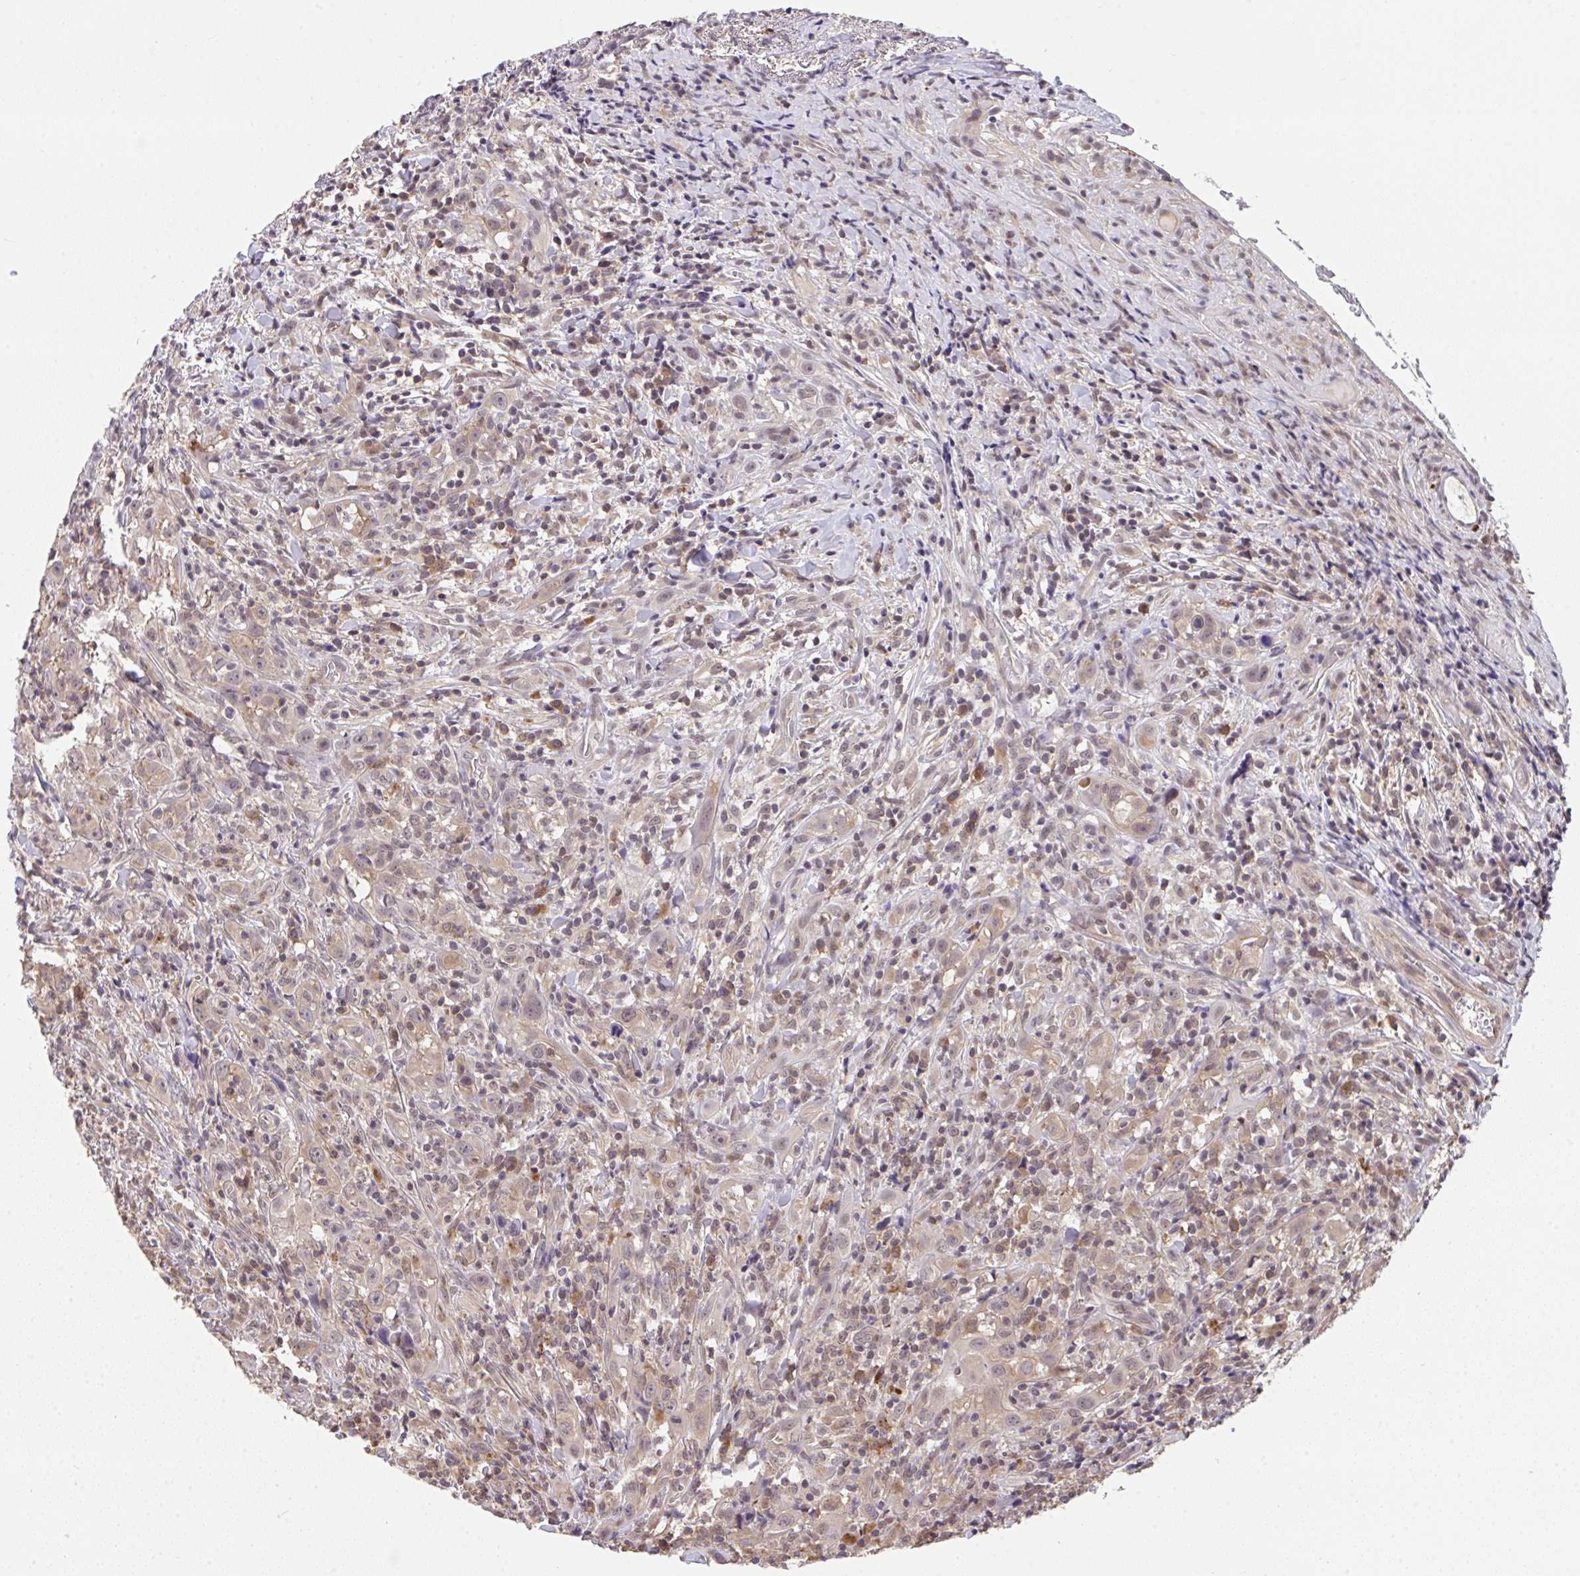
{"staining": {"intensity": "weak", "quantity": "25%-75%", "location": "cytoplasmic/membranous,nuclear"}, "tissue": "head and neck cancer", "cell_type": "Tumor cells", "image_type": "cancer", "snomed": [{"axis": "morphology", "description": "Squamous cell carcinoma, NOS"}, {"axis": "topography", "description": "Head-Neck"}], "caption": "Head and neck cancer (squamous cell carcinoma) stained with immunohistochemistry shows weak cytoplasmic/membranous and nuclear positivity in approximately 25%-75% of tumor cells. (DAB = brown stain, brightfield microscopy at high magnification).", "gene": "C12orf57", "patient": {"sex": "female", "age": 95}}